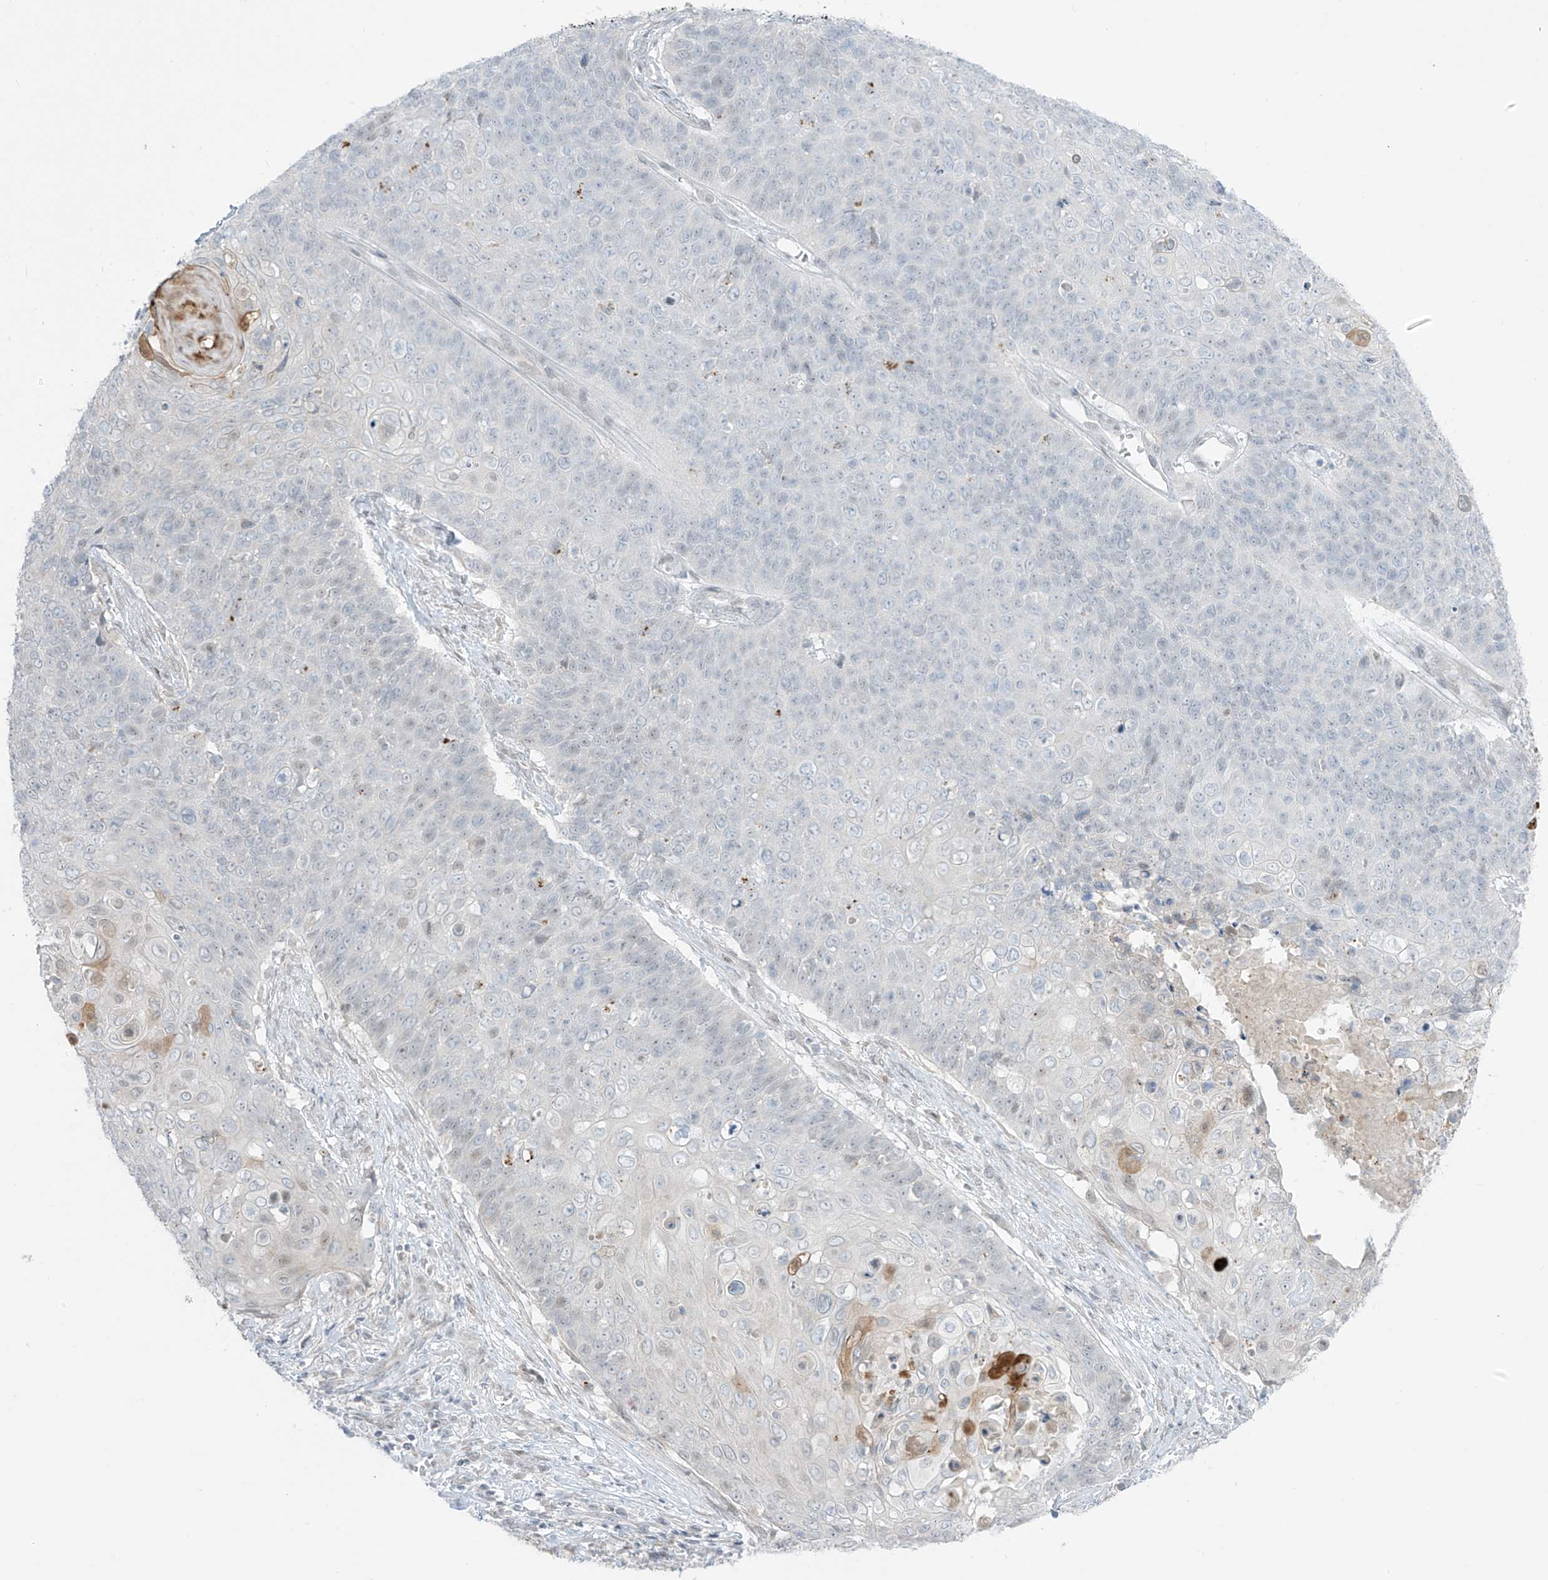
{"staining": {"intensity": "negative", "quantity": "none", "location": "none"}, "tissue": "cervical cancer", "cell_type": "Tumor cells", "image_type": "cancer", "snomed": [{"axis": "morphology", "description": "Squamous cell carcinoma, NOS"}, {"axis": "topography", "description": "Cervix"}], "caption": "An immunohistochemistry (IHC) image of cervical cancer is shown. There is no staining in tumor cells of cervical cancer.", "gene": "ASPRV1", "patient": {"sex": "female", "age": 39}}